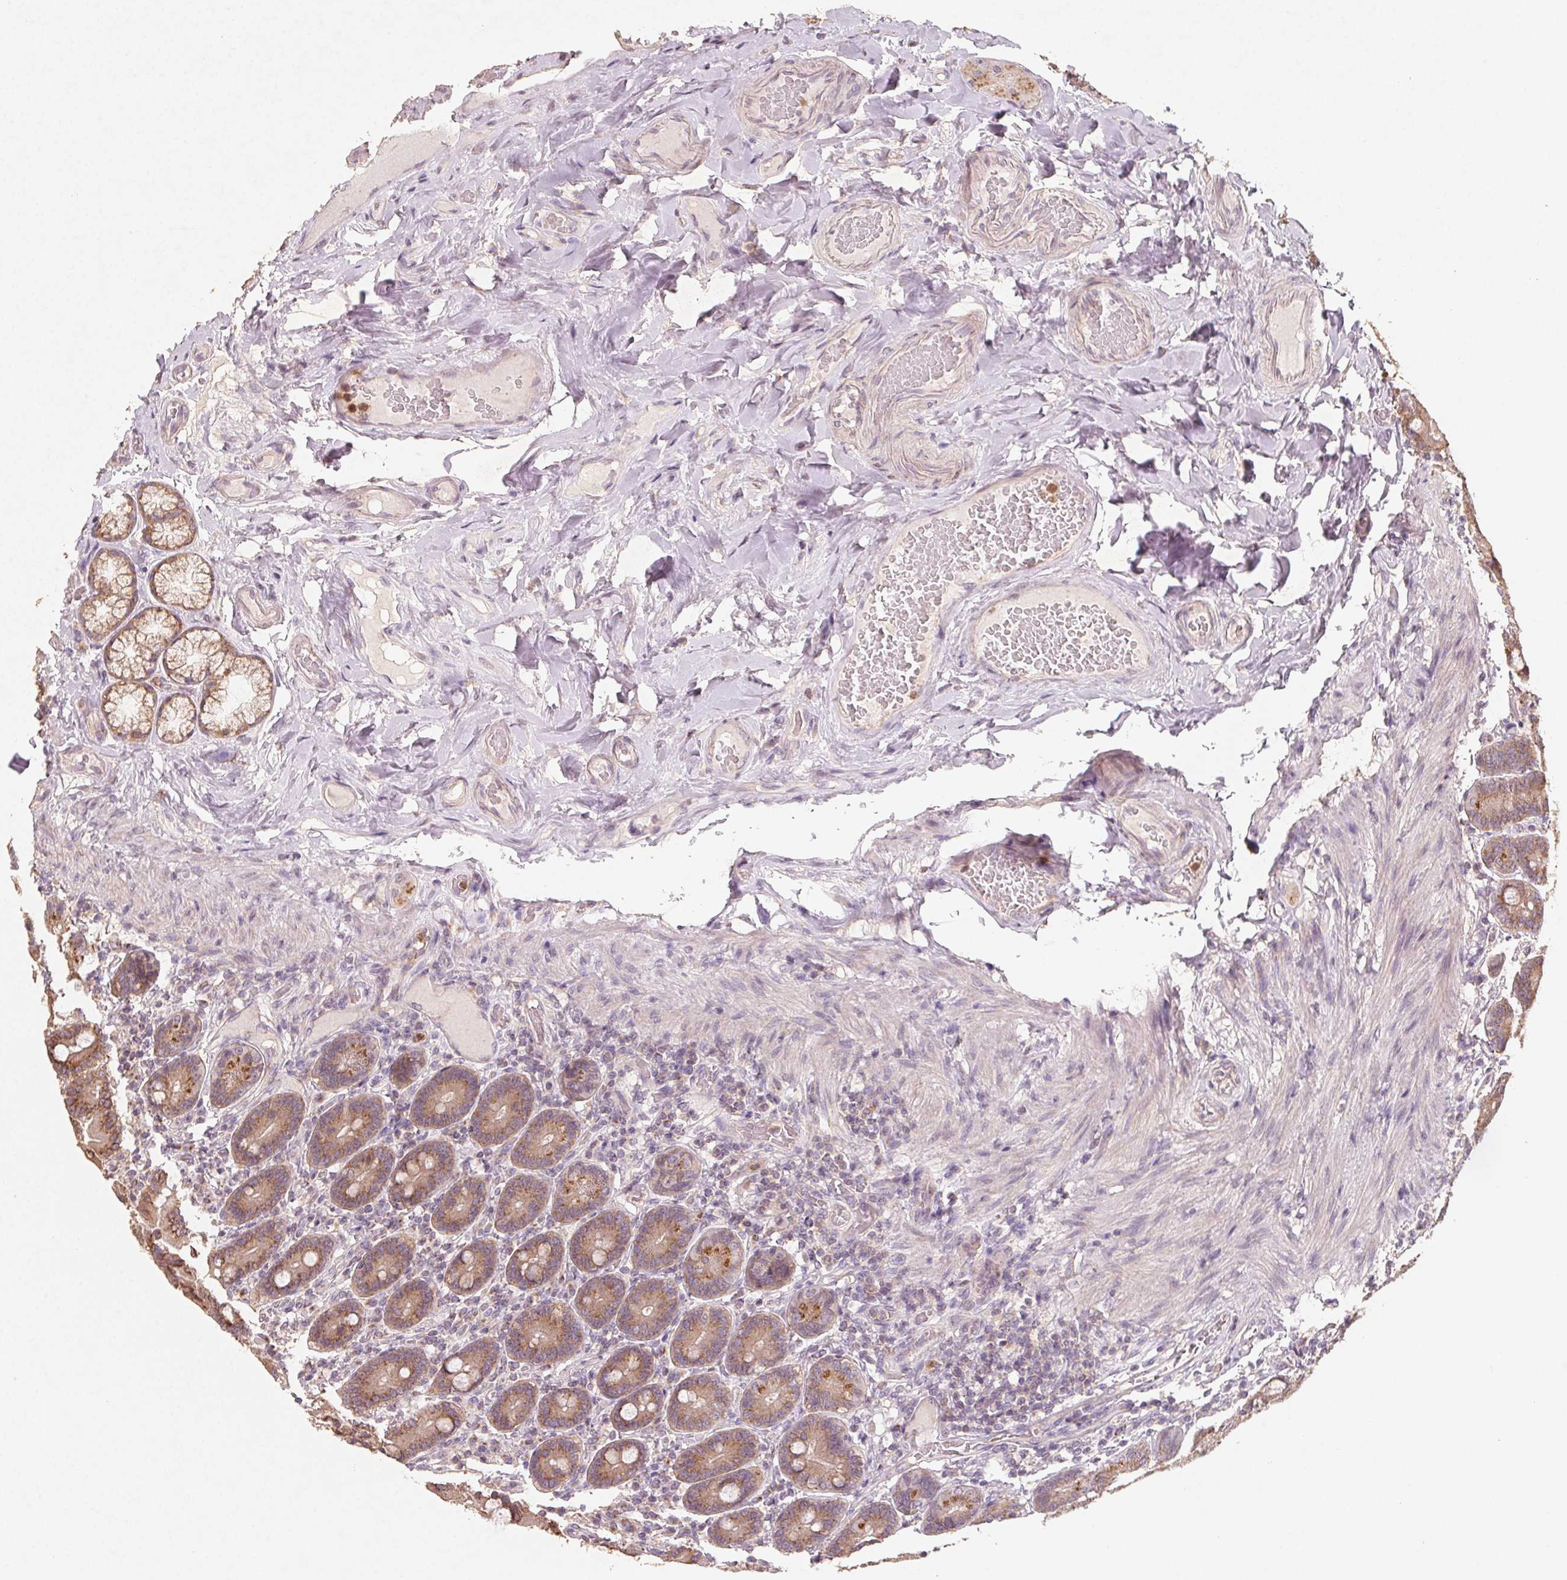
{"staining": {"intensity": "moderate", "quantity": ">75%", "location": "cytoplasmic/membranous"}, "tissue": "duodenum", "cell_type": "Glandular cells", "image_type": "normal", "snomed": [{"axis": "morphology", "description": "Normal tissue, NOS"}, {"axis": "topography", "description": "Duodenum"}], "caption": "A micrograph of human duodenum stained for a protein reveals moderate cytoplasmic/membranous brown staining in glandular cells.", "gene": "AP1S1", "patient": {"sex": "female", "age": 62}}